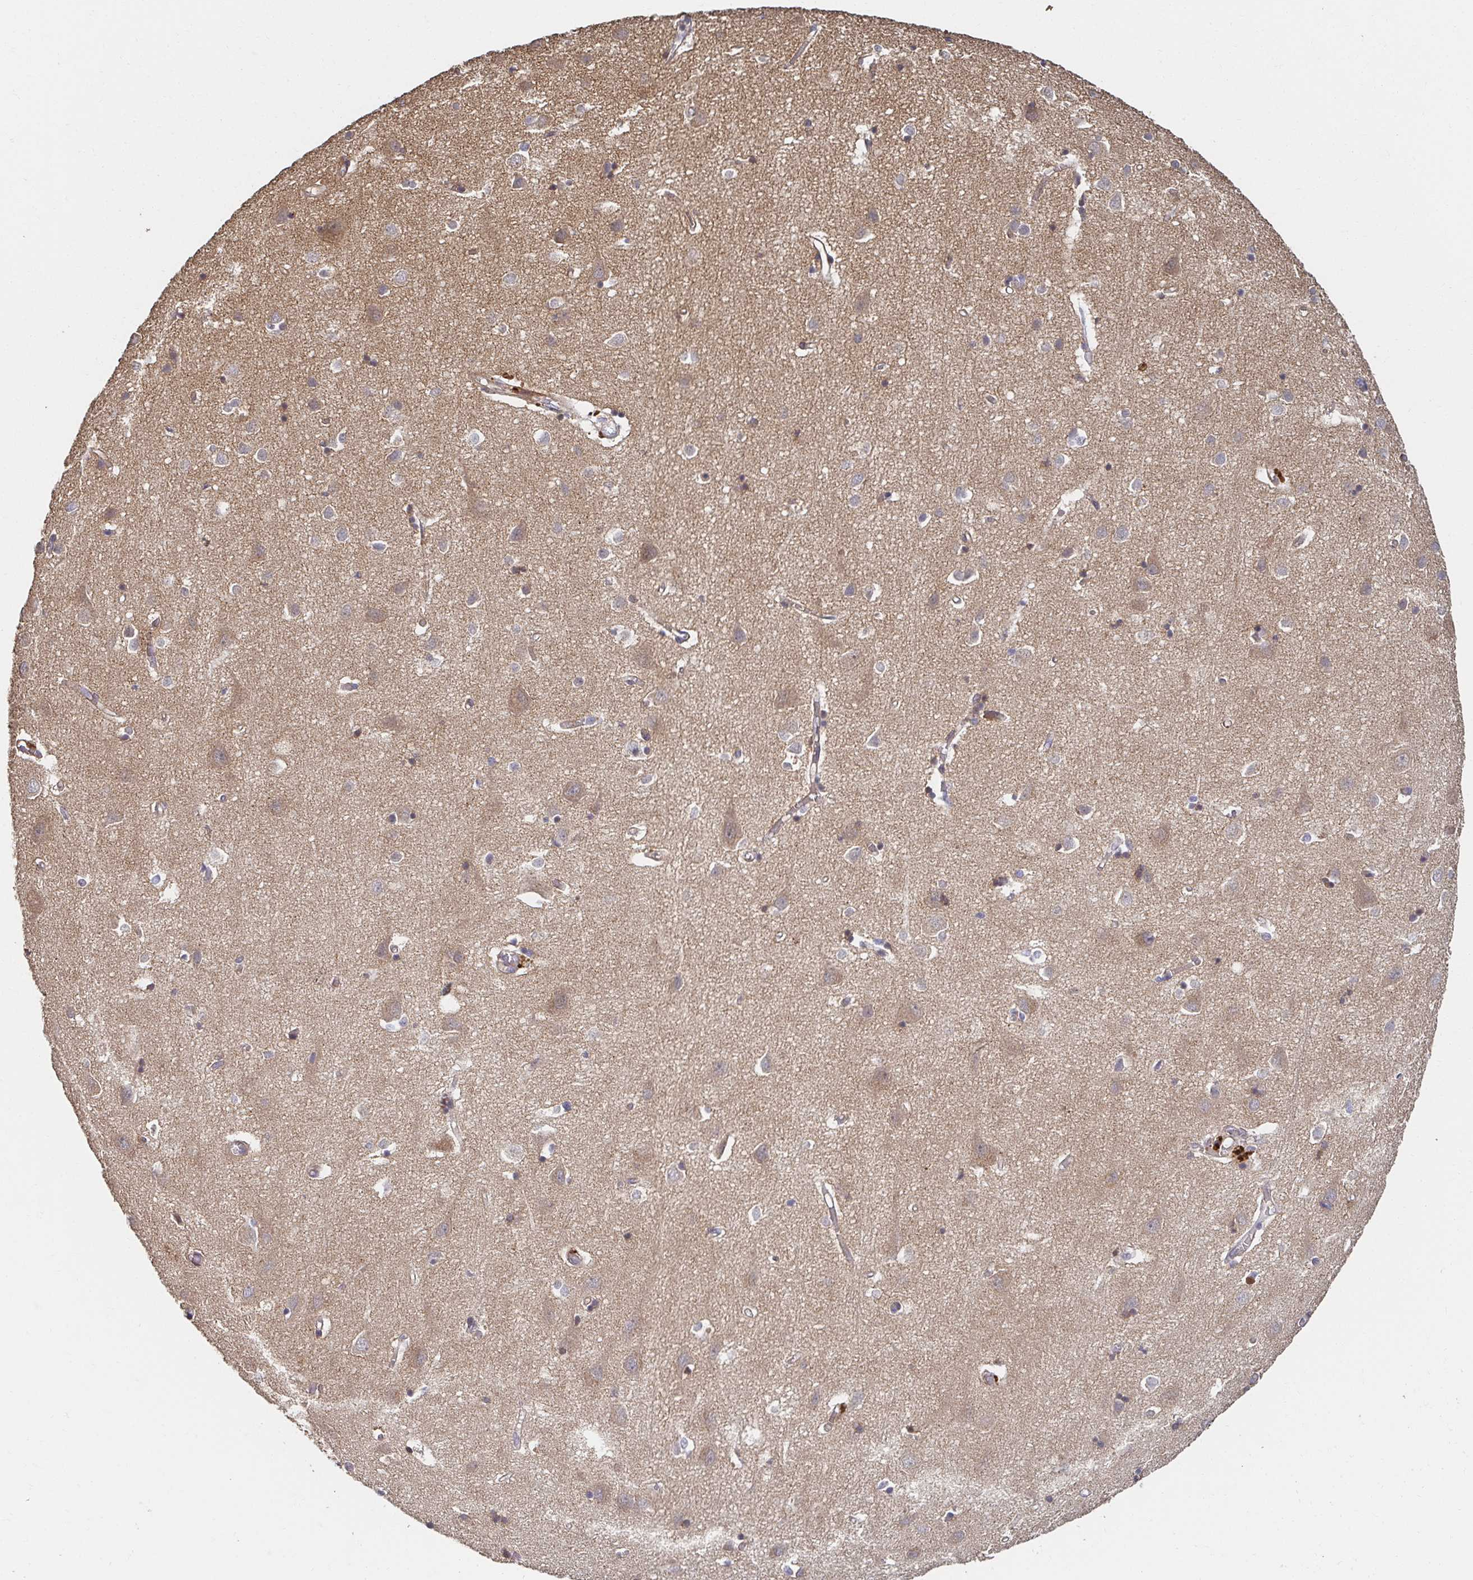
{"staining": {"intensity": "moderate", "quantity": "<25%", "location": "cytoplasmic/membranous"}, "tissue": "cerebral cortex", "cell_type": "Endothelial cells", "image_type": "normal", "snomed": [{"axis": "morphology", "description": "Normal tissue, NOS"}, {"axis": "topography", "description": "Cerebral cortex"}], "caption": "Immunohistochemistry photomicrograph of normal human cerebral cortex stained for a protein (brown), which demonstrates low levels of moderate cytoplasmic/membranous positivity in about <25% of endothelial cells.", "gene": "APBB1", "patient": {"sex": "male", "age": 70}}